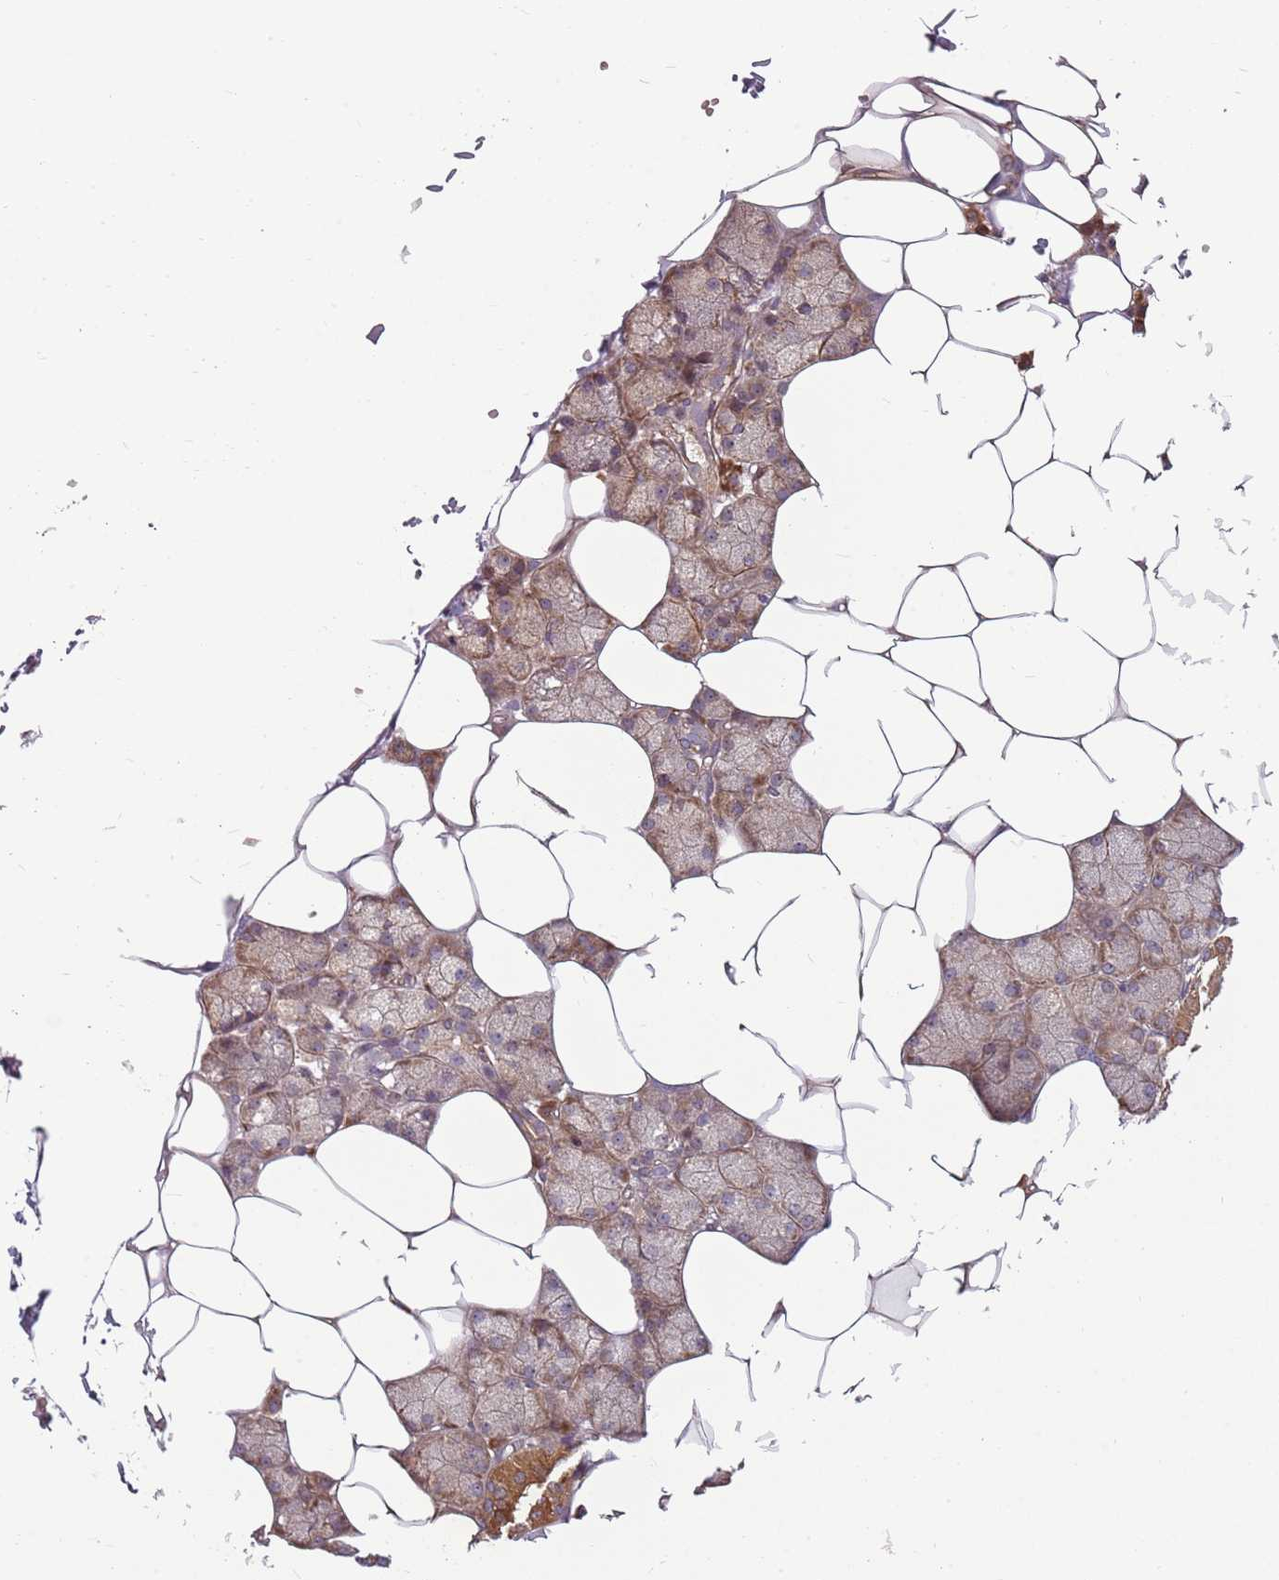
{"staining": {"intensity": "moderate", "quantity": "25%-75%", "location": "cytoplasmic/membranous"}, "tissue": "salivary gland", "cell_type": "Glandular cells", "image_type": "normal", "snomed": [{"axis": "morphology", "description": "Normal tissue, NOS"}, {"axis": "topography", "description": "Salivary gland"}], "caption": "Immunohistochemistry (IHC) histopathology image of unremarkable salivary gland: human salivary gland stained using immunohistochemistry (IHC) shows medium levels of moderate protein expression localized specifically in the cytoplasmic/membranous of glandular cells, appearing as a cytoplasmic/membranous brown color.", "gene": "RPL21", "patient": {"sex": "male", "age": 62}}